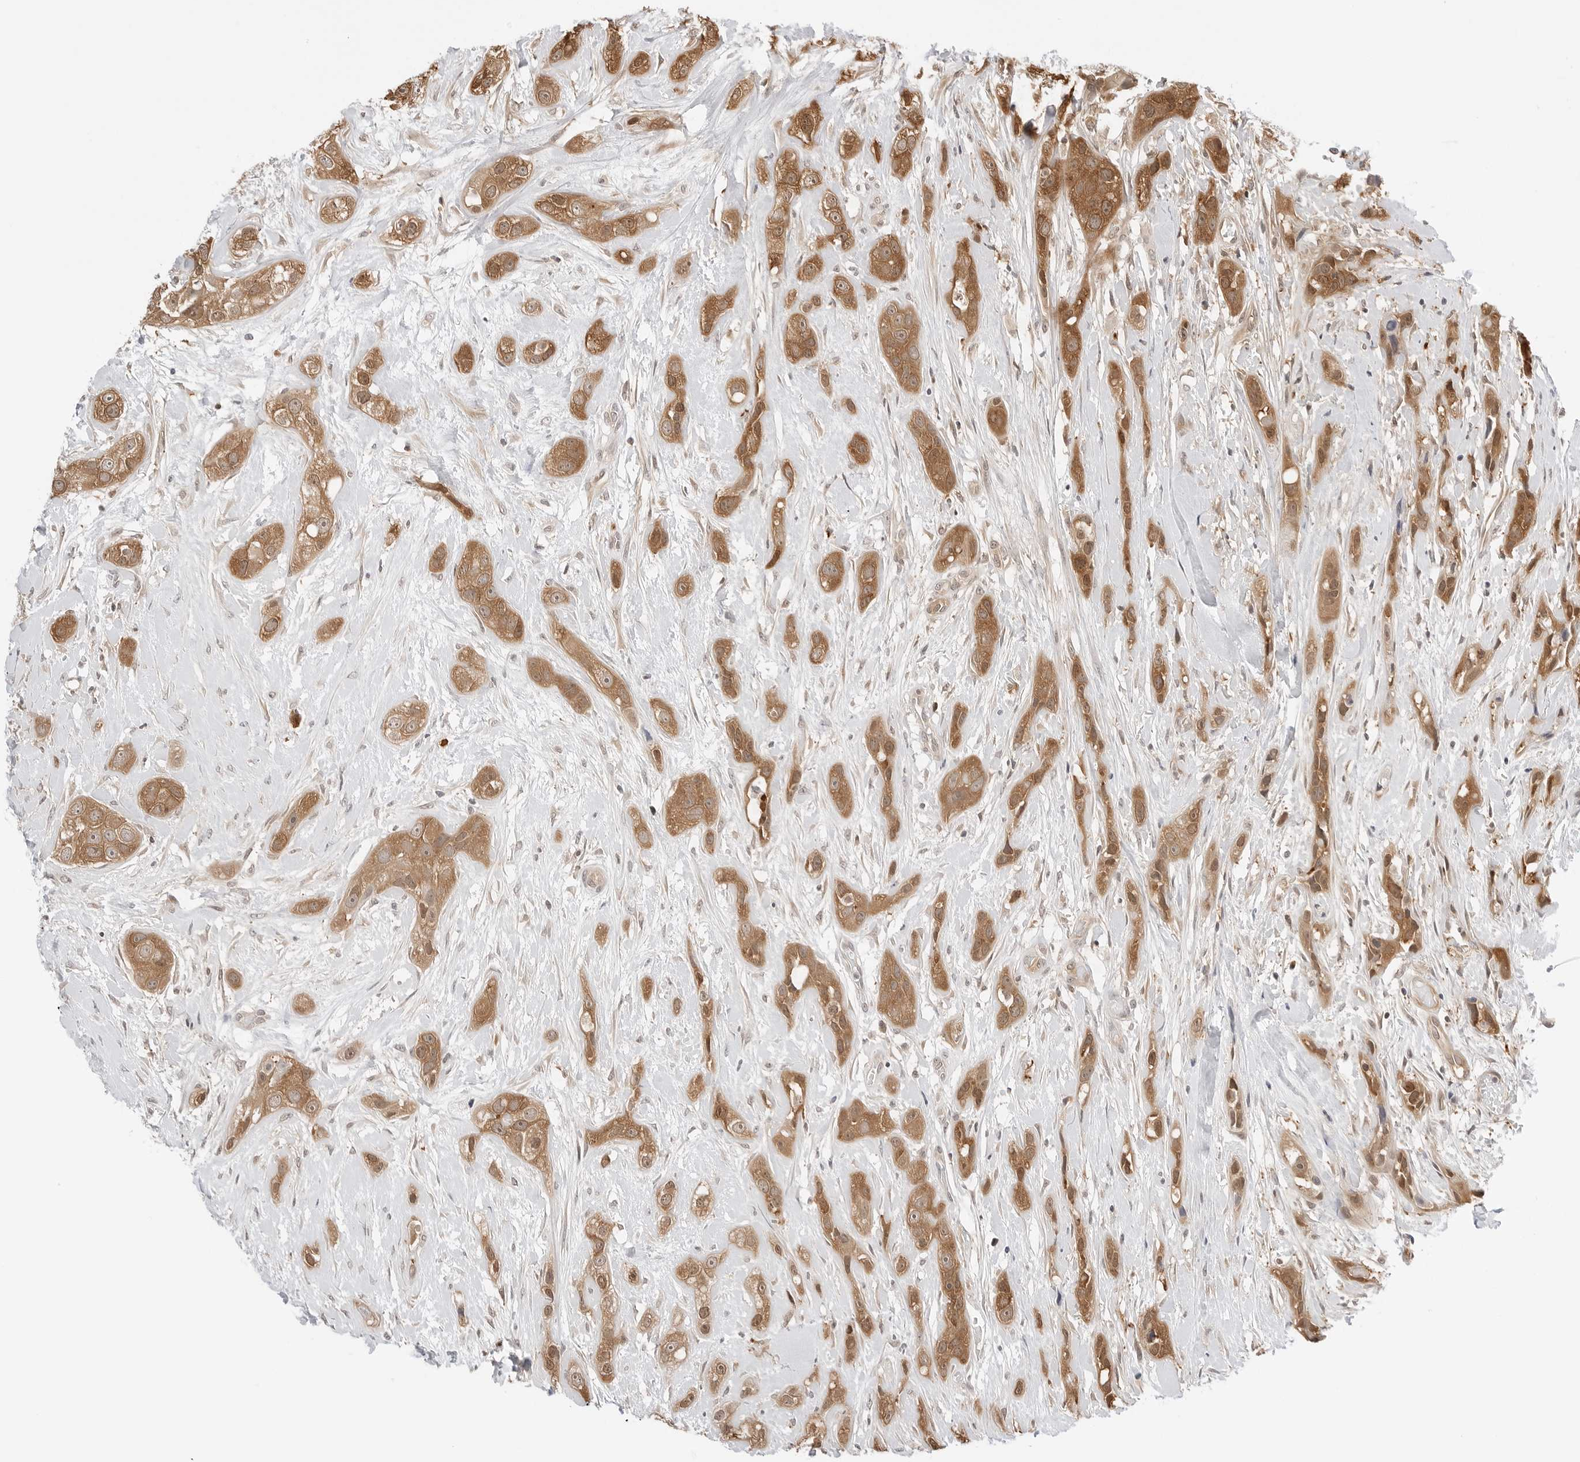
{"staining": {"intensity": "strong", "quantity": ">75%", "location": "cytoplasmic/membranous,nuclear"}, "tissue": "head and neck cancer", "cell_type": "Tumor cells", "image_type": "cancer", "snomed": [{"axis": "morphology", "description": "Normal tissue, NOS"}, {"axis": "morphology", "description": "Squamous cell carcinoma, NOS"}, {"axis": "topography", "description": "Skeletal muscle"}, {"axis": "topography", "description": "Head-Neck"}], "caption": "Strong cytoplasmic/membranous and nuclear protein expression is seen in about >75% of tumor cells in head and neck cancer (squamous cell carcinoma).", "gene": "NUDC", "patient": {"sex": "male", "age": 51}}